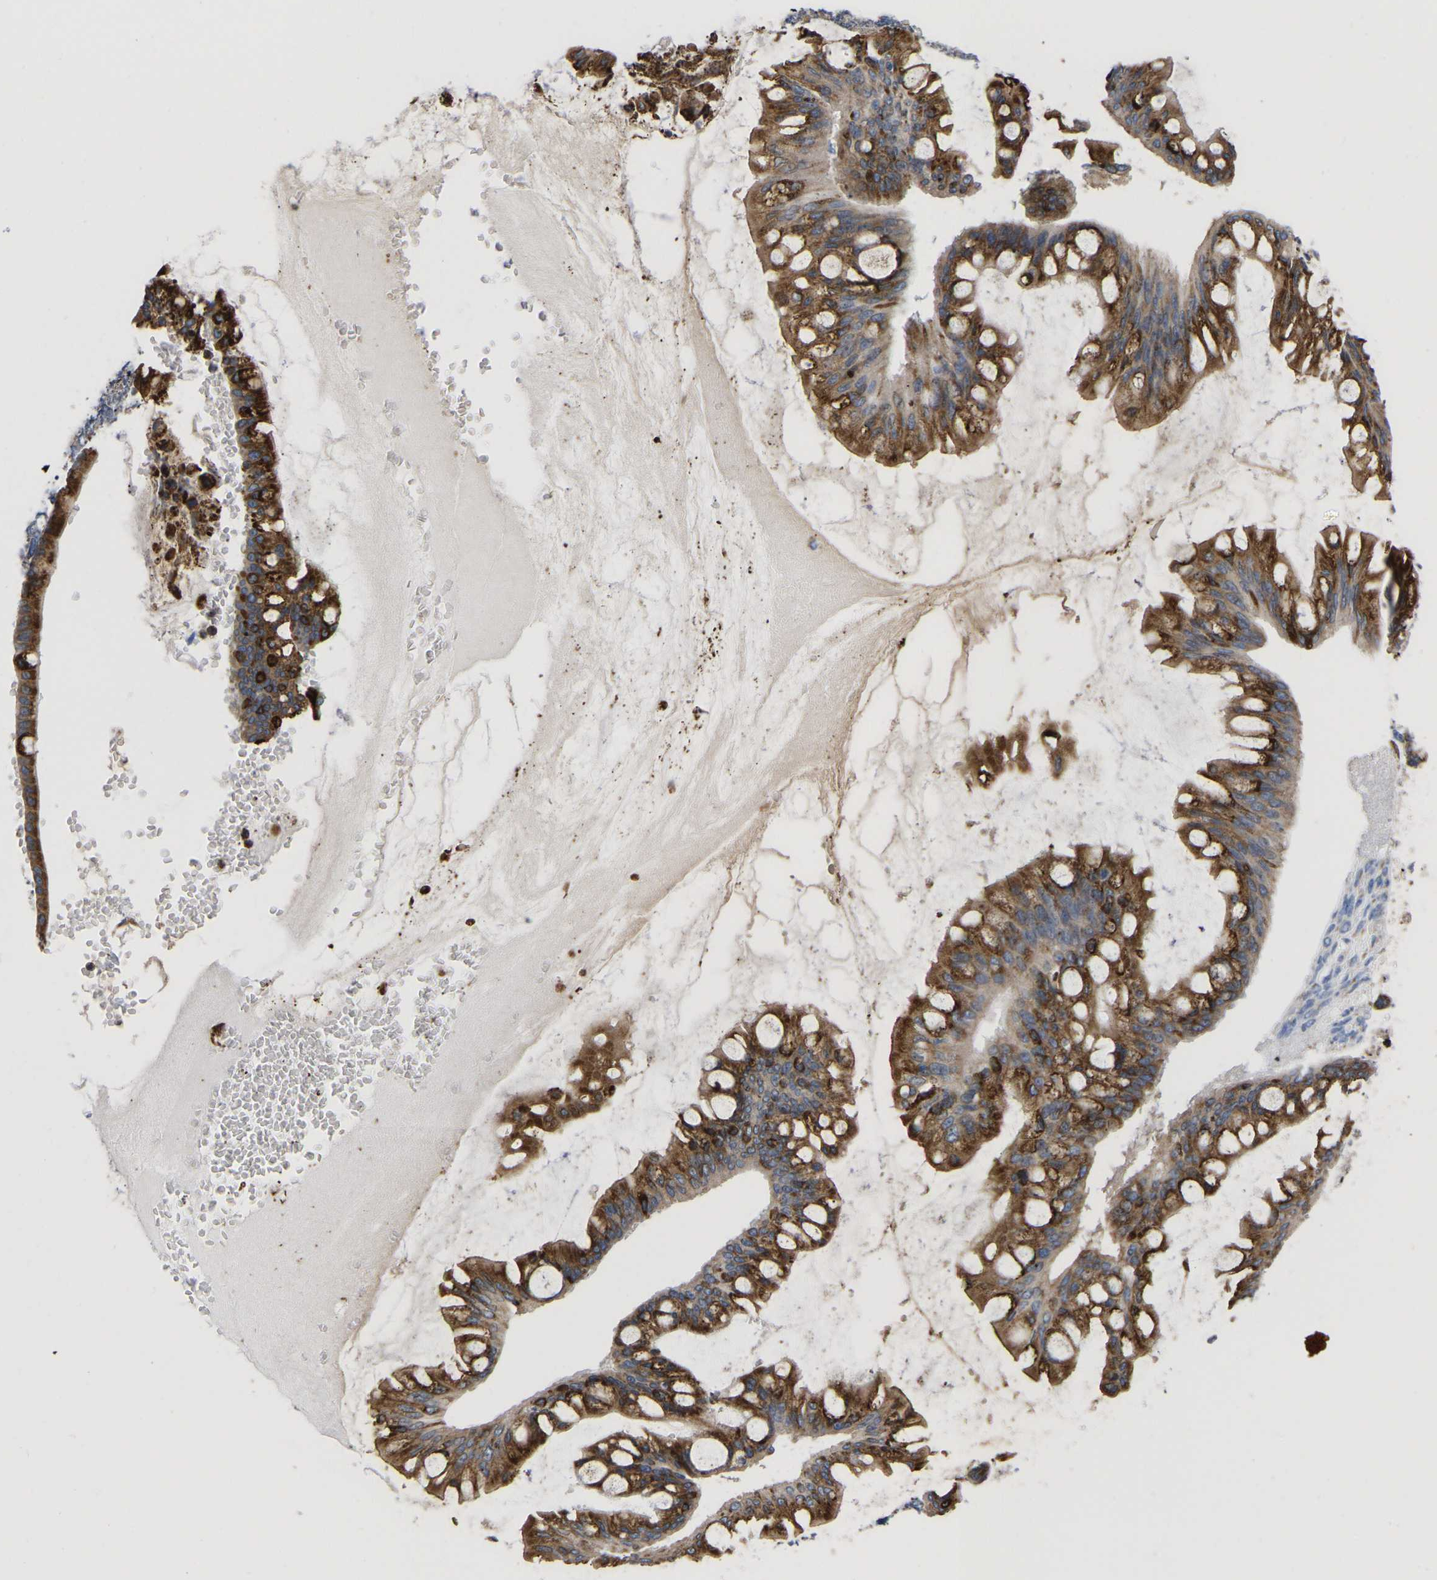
{"staining": {"intensity": "strong", "quantity": ">75%", "location": "cytoplasmic/membranous"}, "tissue": "ovarian cancer", "cell_type": "Tumor cells", "image_type": "cancer", "snomed": [{"axis": "morphology", "description": "Cystadenocarcinoma, mucinous, NOS"}, {"axis": "topography", "description": "Ovary"}], "caption": "Protein analysis of ovarian mucinous cystadenocarcinoma tissue shows strong cytoplasmic/membranous positivity in about >75% of tumor cells.", "gene": "P4HB", "patient": {"sex": "female", "age": 73}}